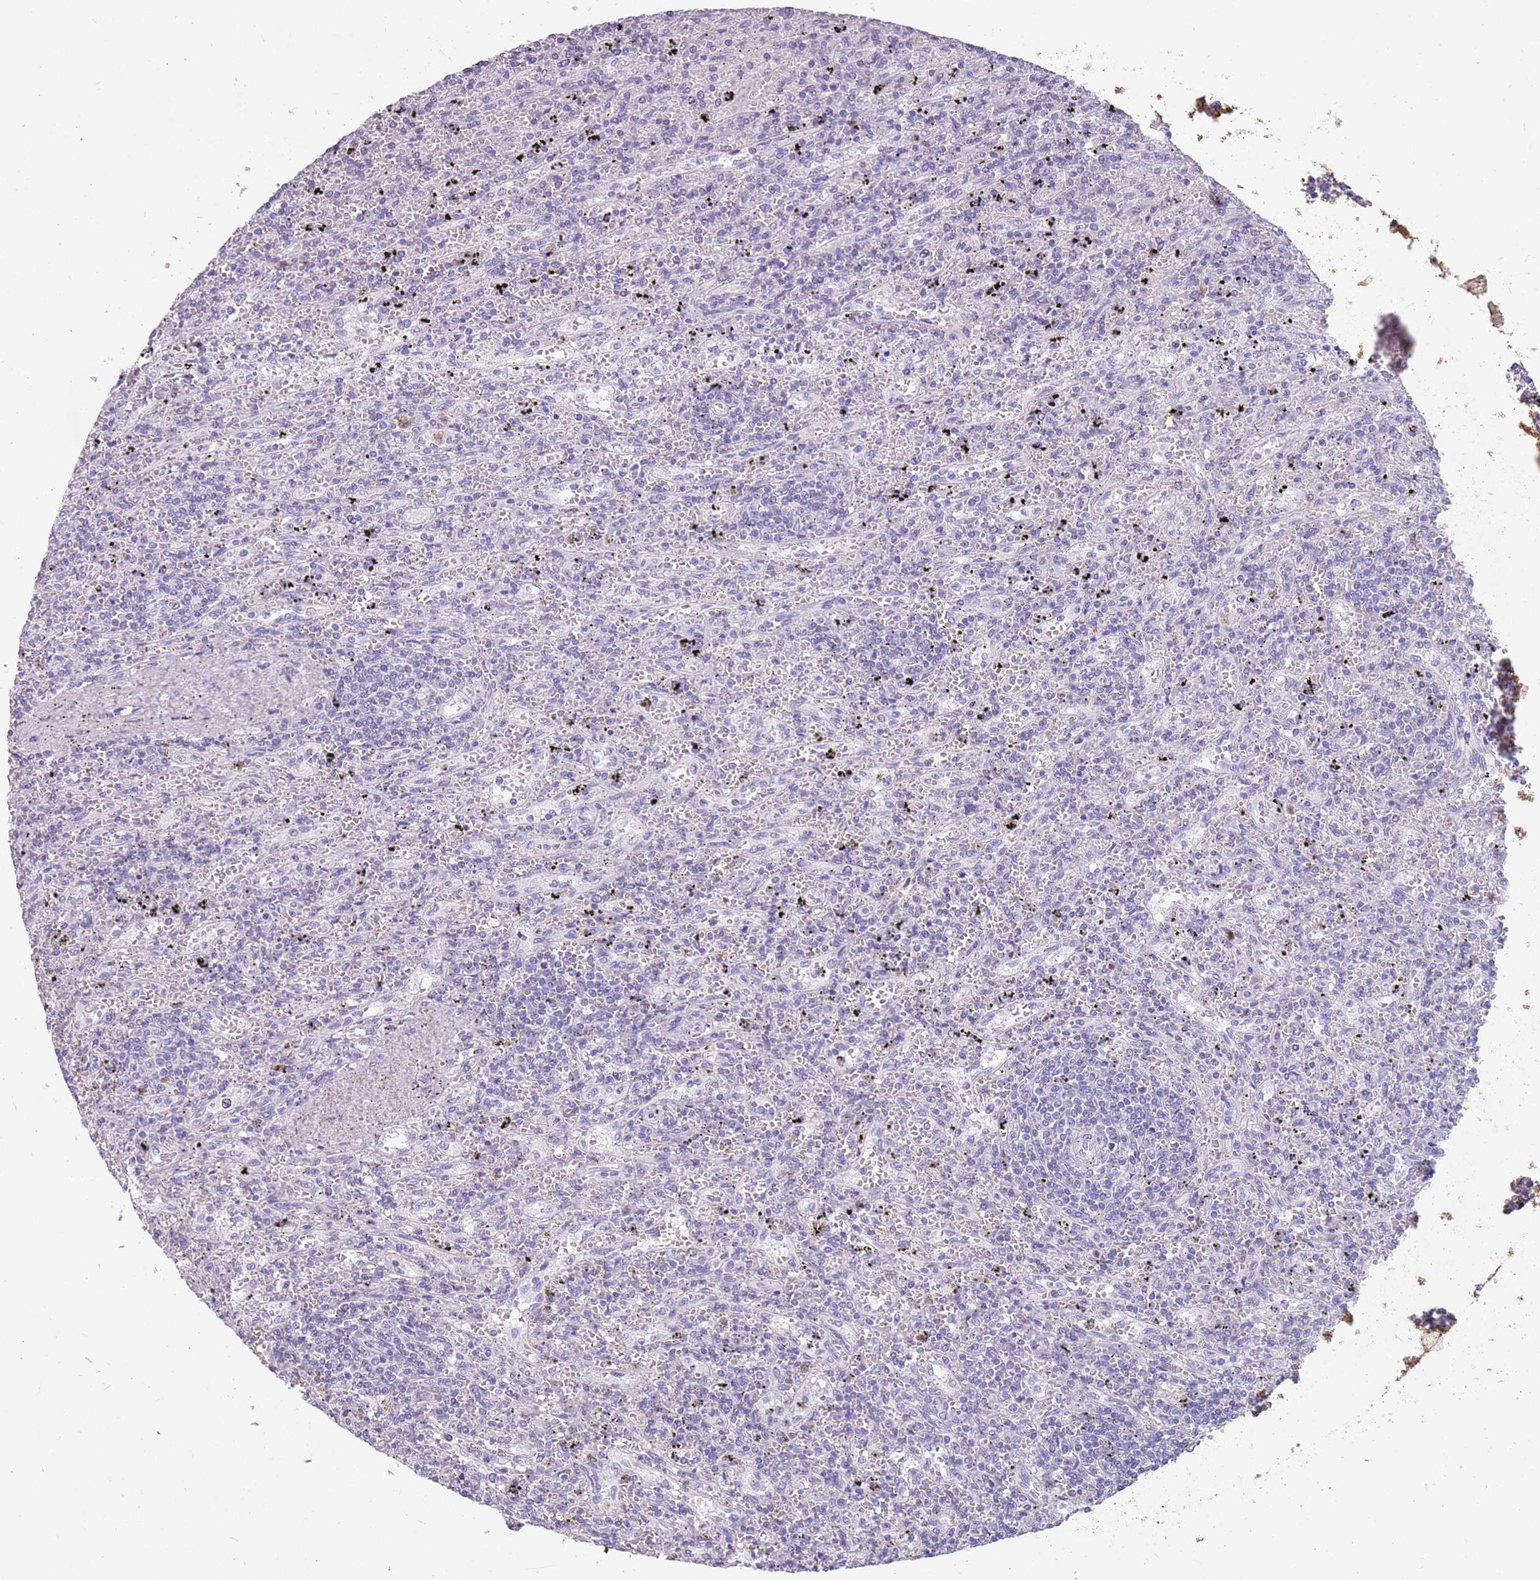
{"staining": {"intensity": "negative", "quantity": "none", "location": "none"}, "tissue": "lymphoma", "cell_type": "Tumor cells", "image_type": "cancer", "snomed": [{"axis": "morphology", "description": "Malignant lymphoma, non-Hodgkin's type, Low grade"}, {"axis": "topography", "description": "Spleen"}], "caption": "Histopathology image shows no significant protein expression in tumor cells of lymphoma.", "gene": "NEK6", "patient": {"sex": "male", "age": 76}}